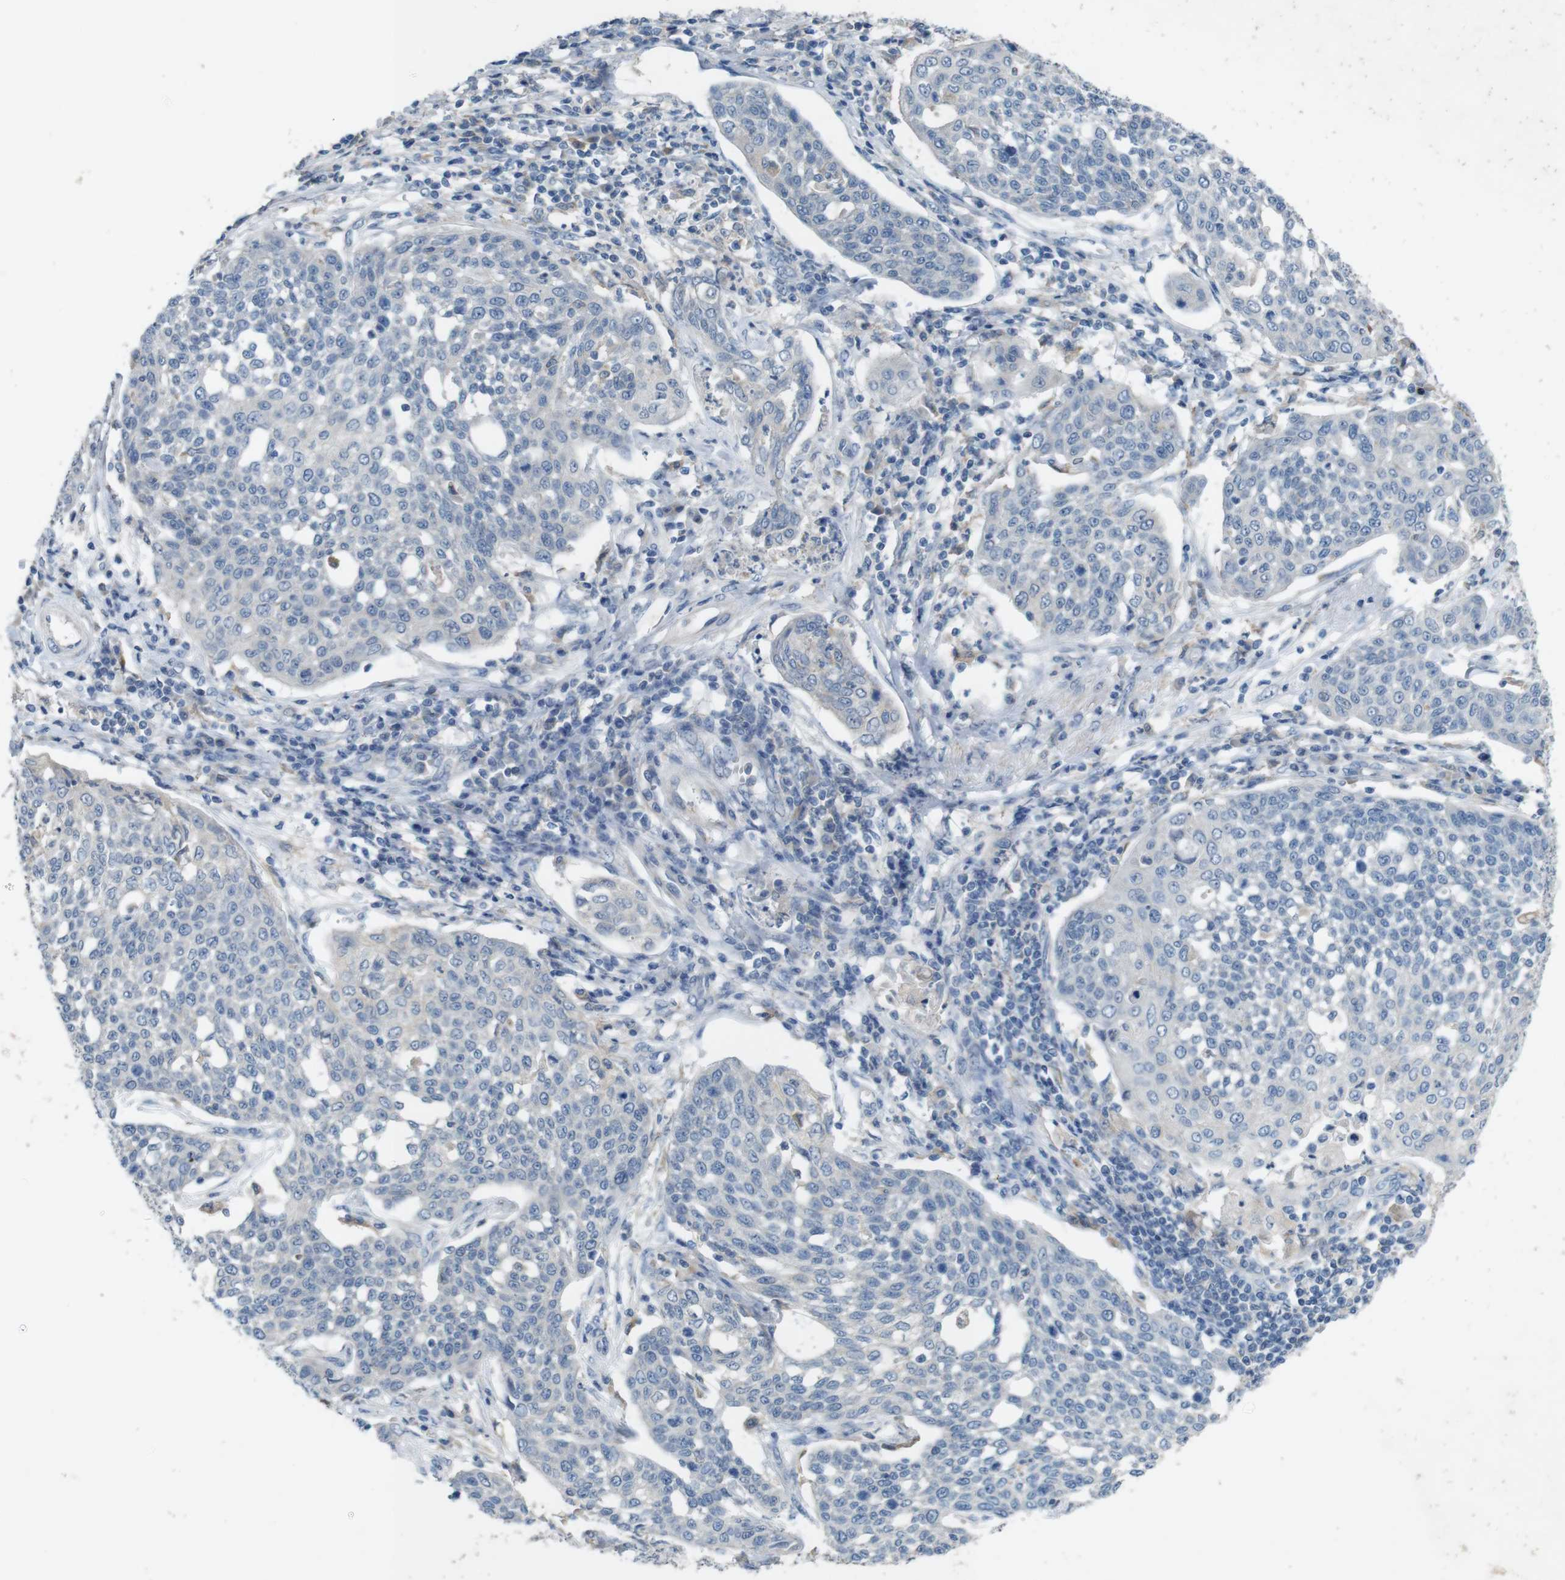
{"staining": {"intensity": "negative", "quantity": "none", "location": "none"}, "tissue": "cervical cancer", "cell_type": "Tumor cells", "image_type": "cancer", "snomed": [{"axis": "morphology", "description": "Squamous cell carcinoma, NOS"}, {"axis": "topography", "description": "Cervix"}], "caption": "Tumor cells show no significant protein staining in cervical cancer.", "gene": "MOGAT3", "patient": {"sex": "female", "age": 34}}